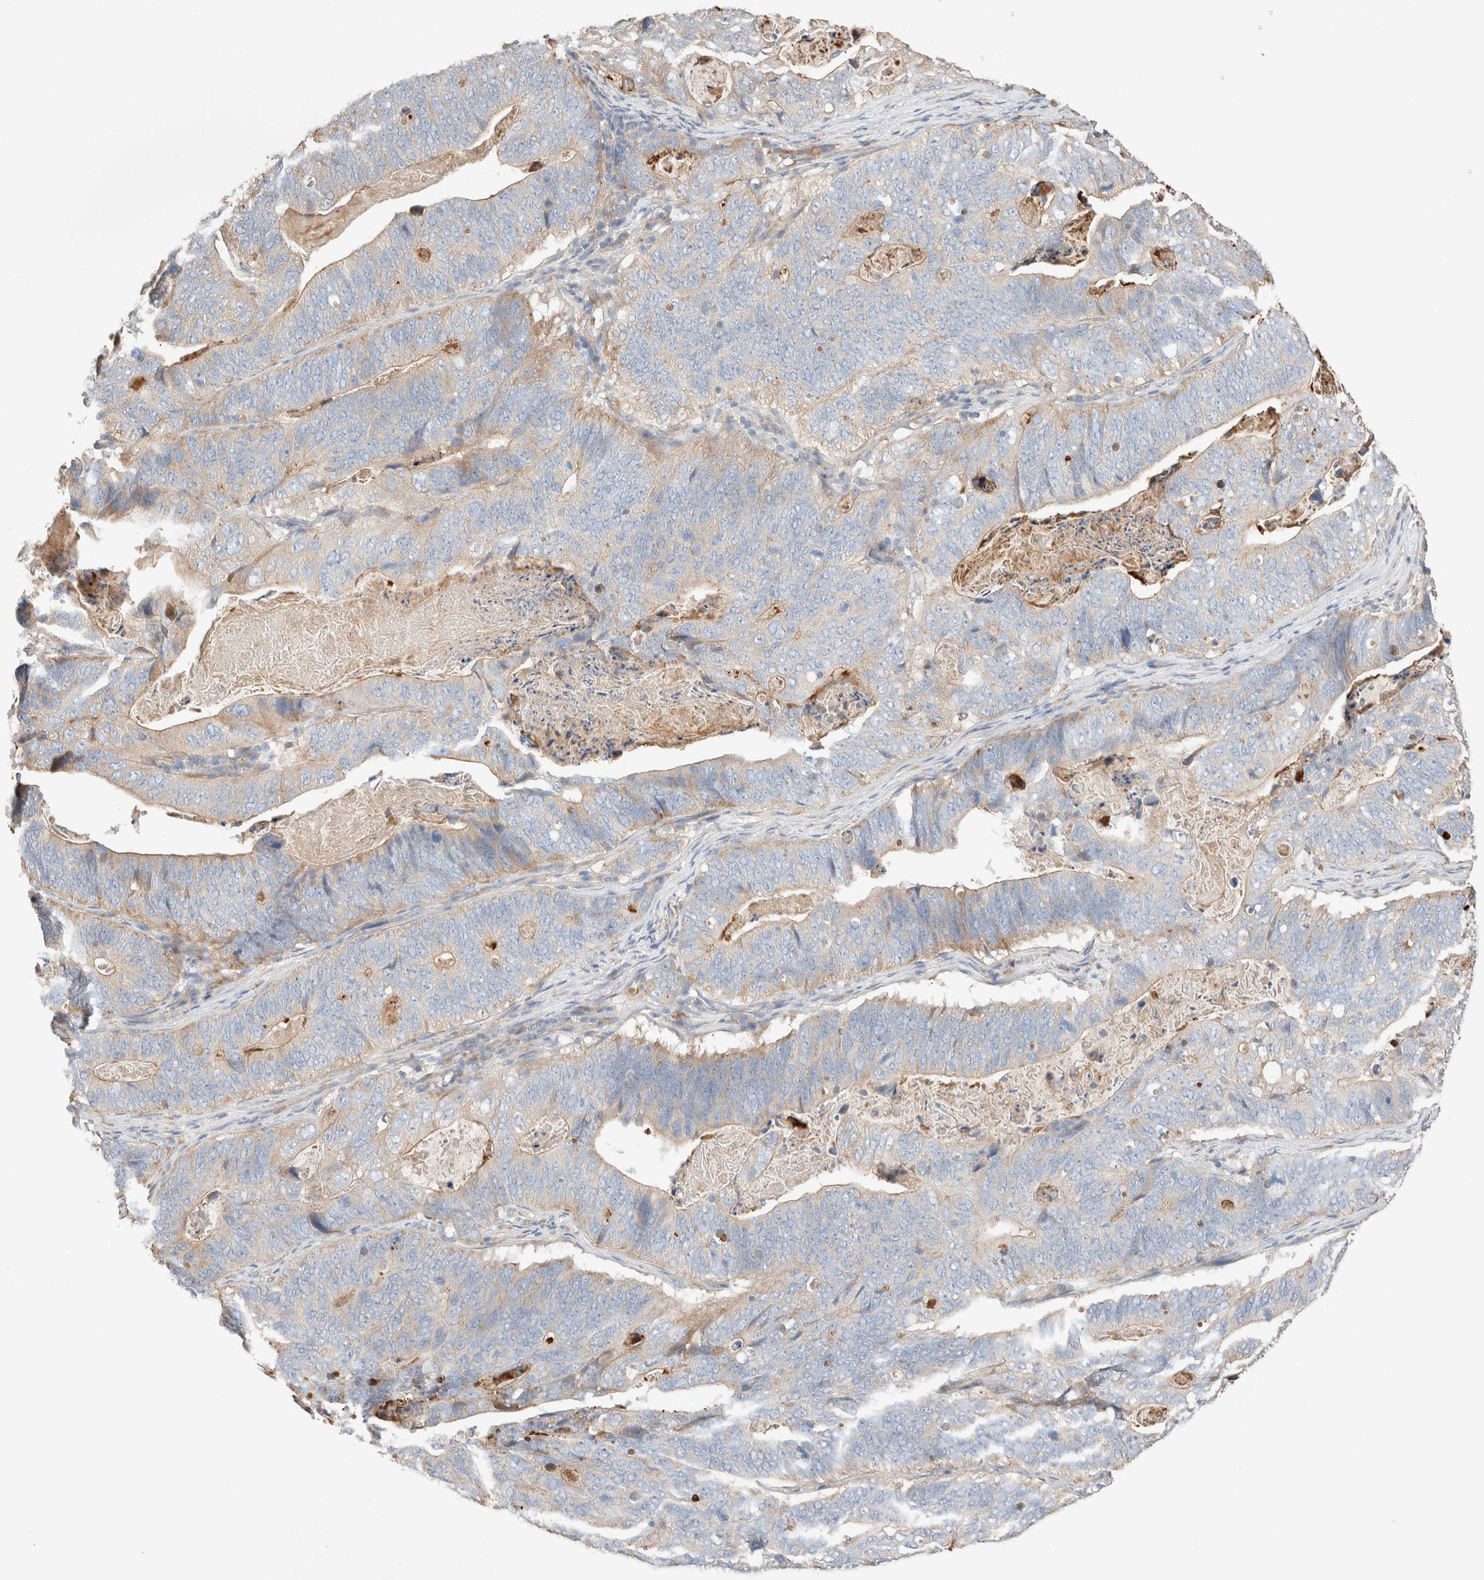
{"staining": {"intensity": "weak", "quantity": "<25%", "location": "cytoplasmic/membranous"}, "tissue": "stomach cancer", "cell_type": "Tumor cells", "image_type": "cancer", "snomed": [{"axis": "morphology", "description": "Normal tissue, NOS"}, {"axis": "morphology", "description": "Adenocarcinoma, NOS"}, {"axis": "topography", "description": "Stomach"}], "caption": "Stomach cancer was stained to show a protein in brown. There is no significant expression in tumor cells.", "gene": "TUBD1", "patient": {"sex": "female", "age": 89}}